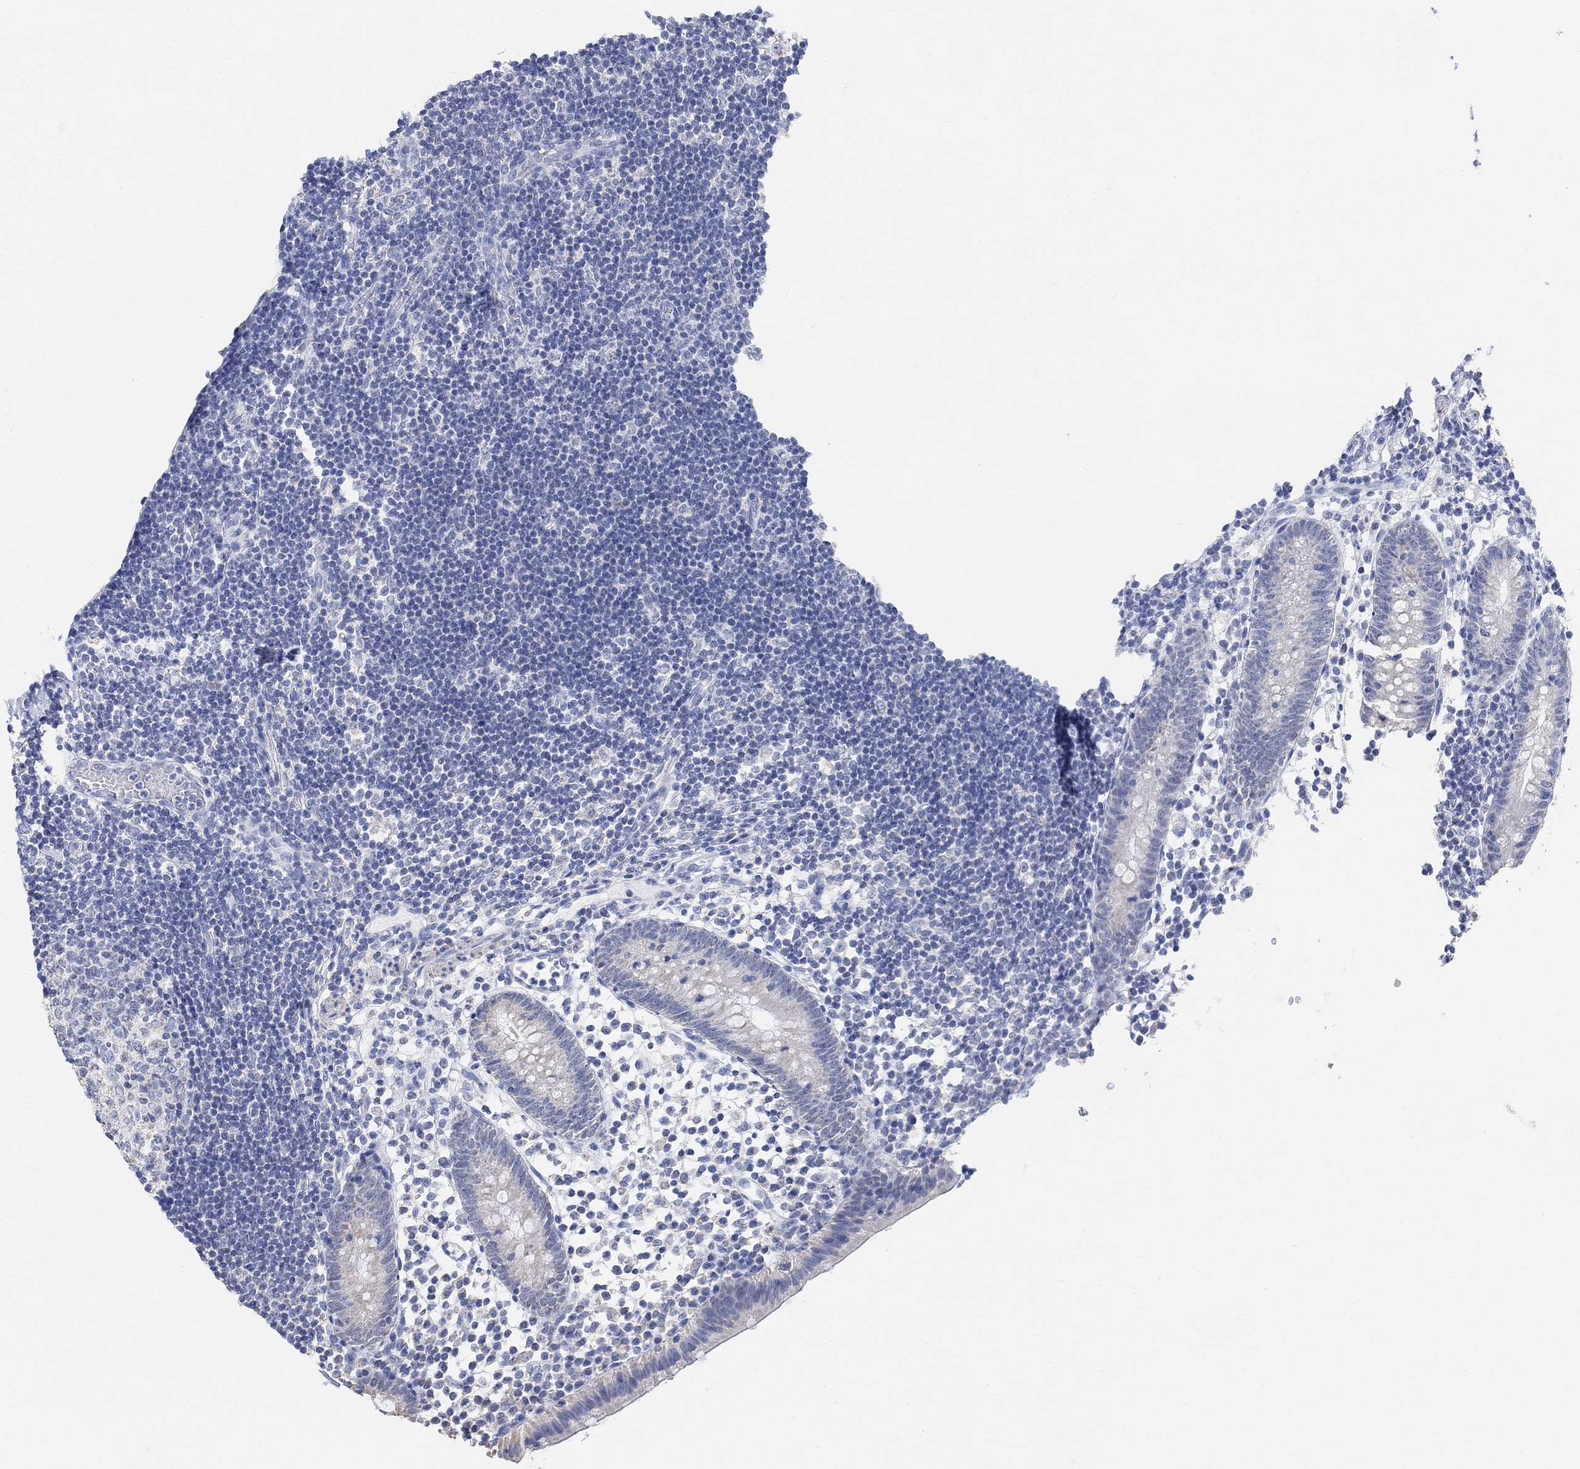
{"staining": {"intensity": "negative", "quantity": "none", "location": "none"}, "tissue": "appendix", "cell_type": "Glandular cells", "image_type": "normal", "snomed": [{"axis": "morphology", "description": "Normal tissue, NOS"}, {"axis": "topography", "description": "Appendix"}], "caption": "Photomicrograph shows no significant protein positivity in glandular cells of normal appendix. The staining was performed using DAB (3,3'-diaminobenzidine) to visualize the protein expression in brown, while the nuclei were stained in blue with hematoxylin (Magnification: 20x).", "gene": "SYT12", "patient": {"sex": "female", "age": 40}}